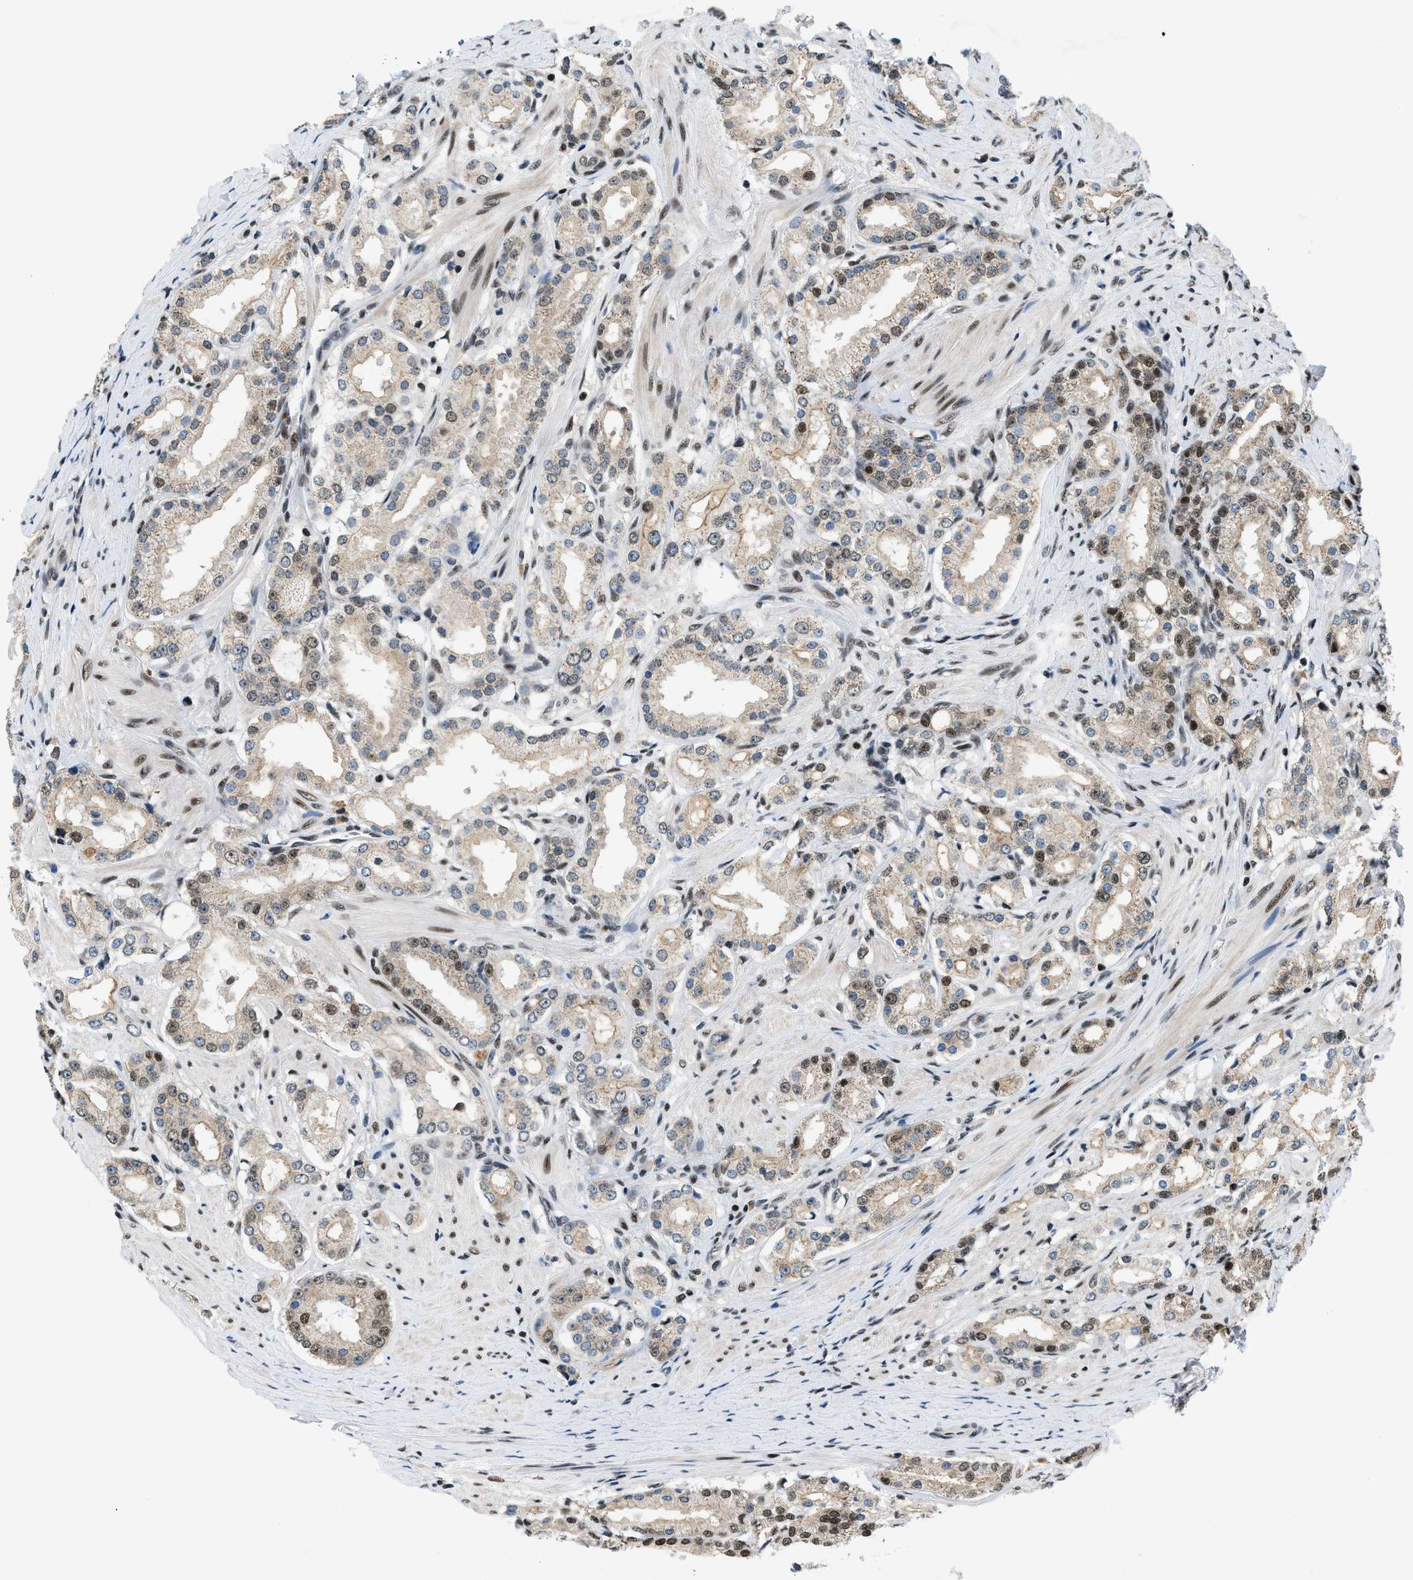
{"staining": {"intensity": "moderate", "quantity": "<25%", "location": "nuclear"}, "tissue": "prostate cancer", "cell_type": "Tumor cells", "image_type": "cancer", "snomed": [{"axis": "morphology", "description": "Adenocarcinoma, Low grade"}, {"axis": "topography", "description": "Prostate"}], "caption": "A brown stain shows moderate nuclear positivity of a protein in adenocarcinoma (low-grade) (prostate) tumor cells.", "gene": "KDM3B", "patient": {"sex": "male", "age": 63}}